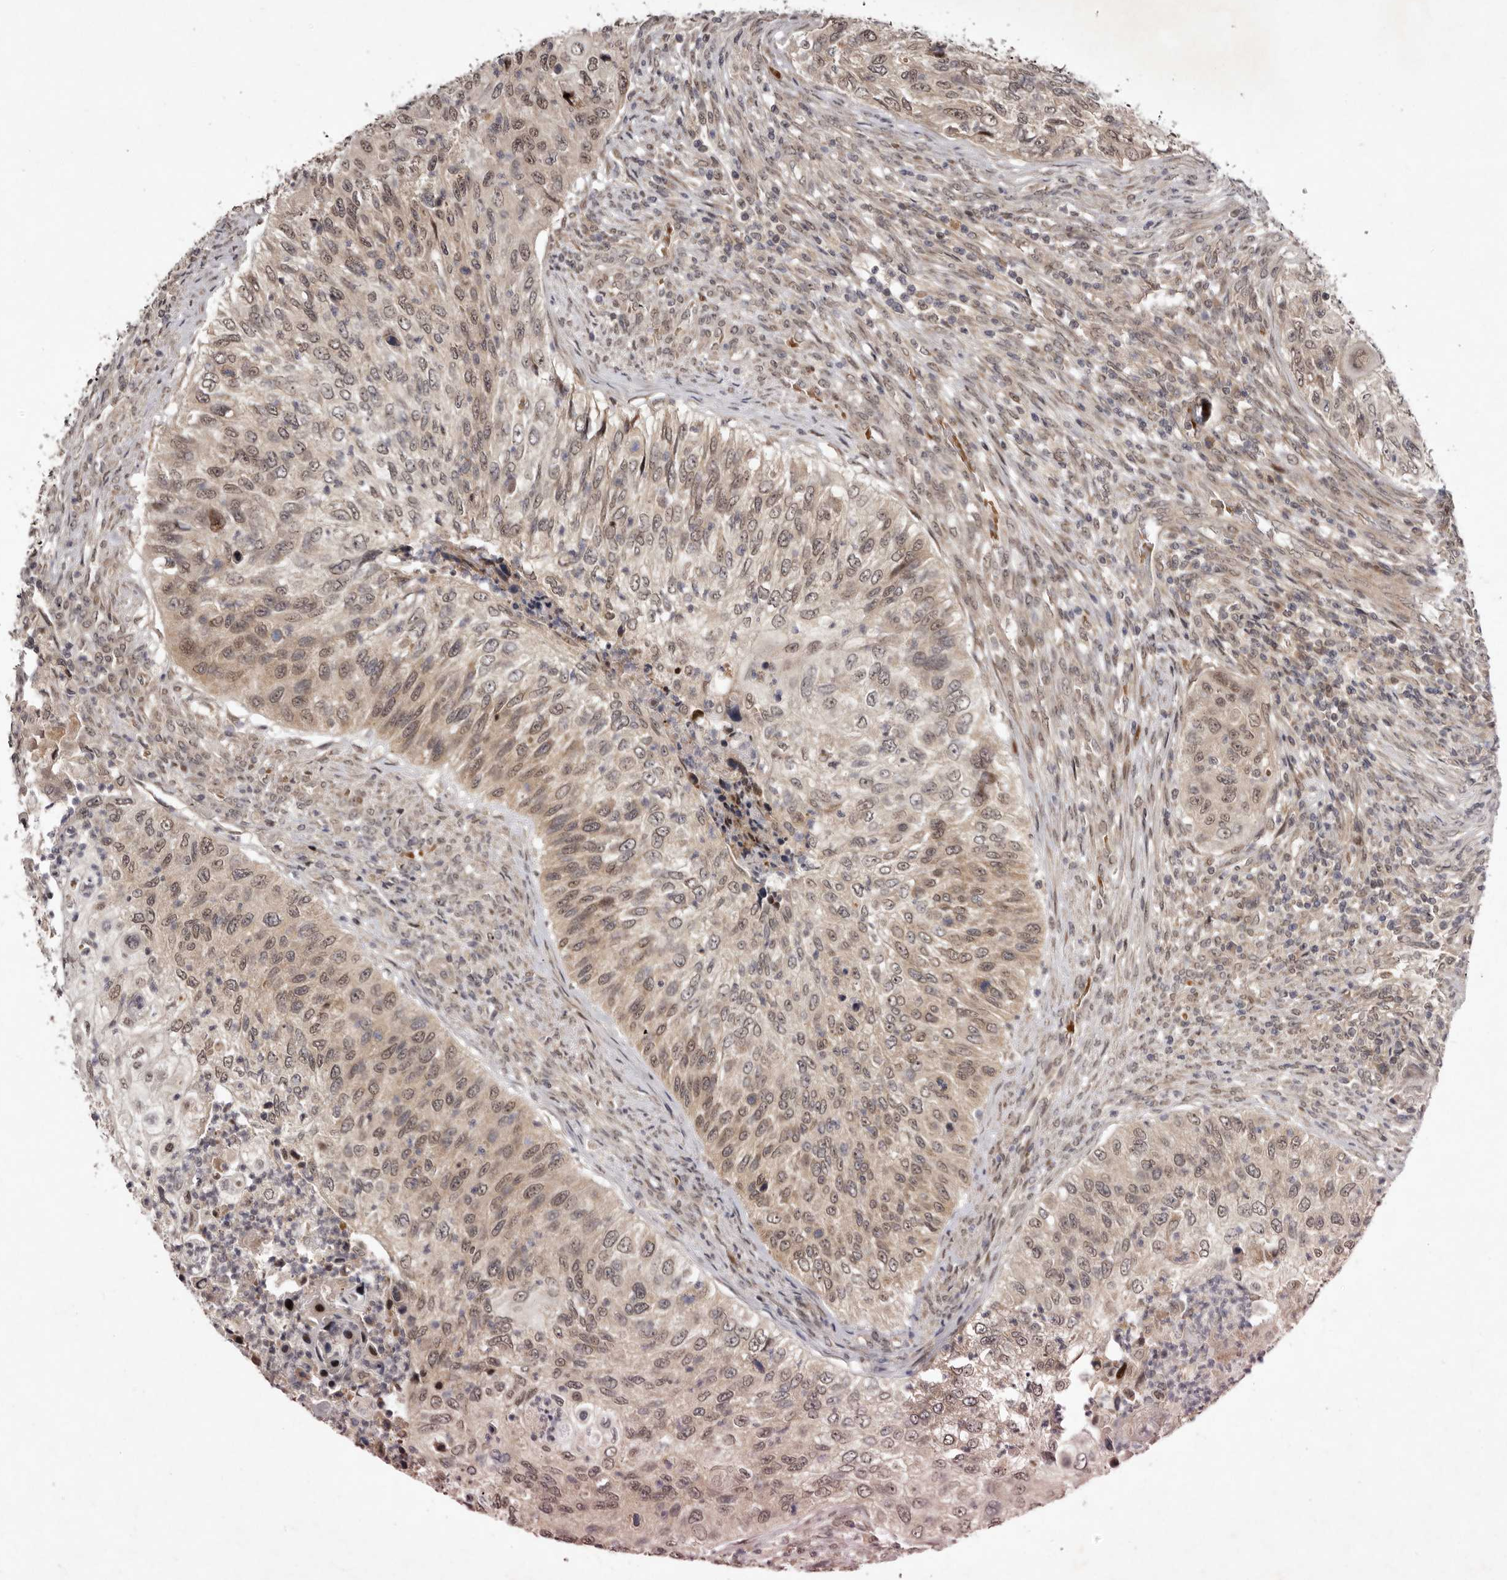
{"staining": {"intensity": "moderate", "quantity": ">75%", "location": "cytoplasmic/membranous,nuclear"}, "tissue": "urothelial cancer", "cell_type": "Tumor cells", "image_type": "cancer", "snomed": [{"axis": "morphology", "description": "Urothelial carcinoma, High grade"}, {"axis": "topography", "description": "Urinary bladder"}], "caption": "High-grade urothelial carcinoma was stained to show a protein in brown. There is medium levels of moderate cytoplasmic/membranous and nuclear positivity in approximately >75% of tumor cells. (Brightfield microscopy of DAB IHC at high magnification).", "gene": "ABL1", "patient": {"sex": "female", "age": 60}}